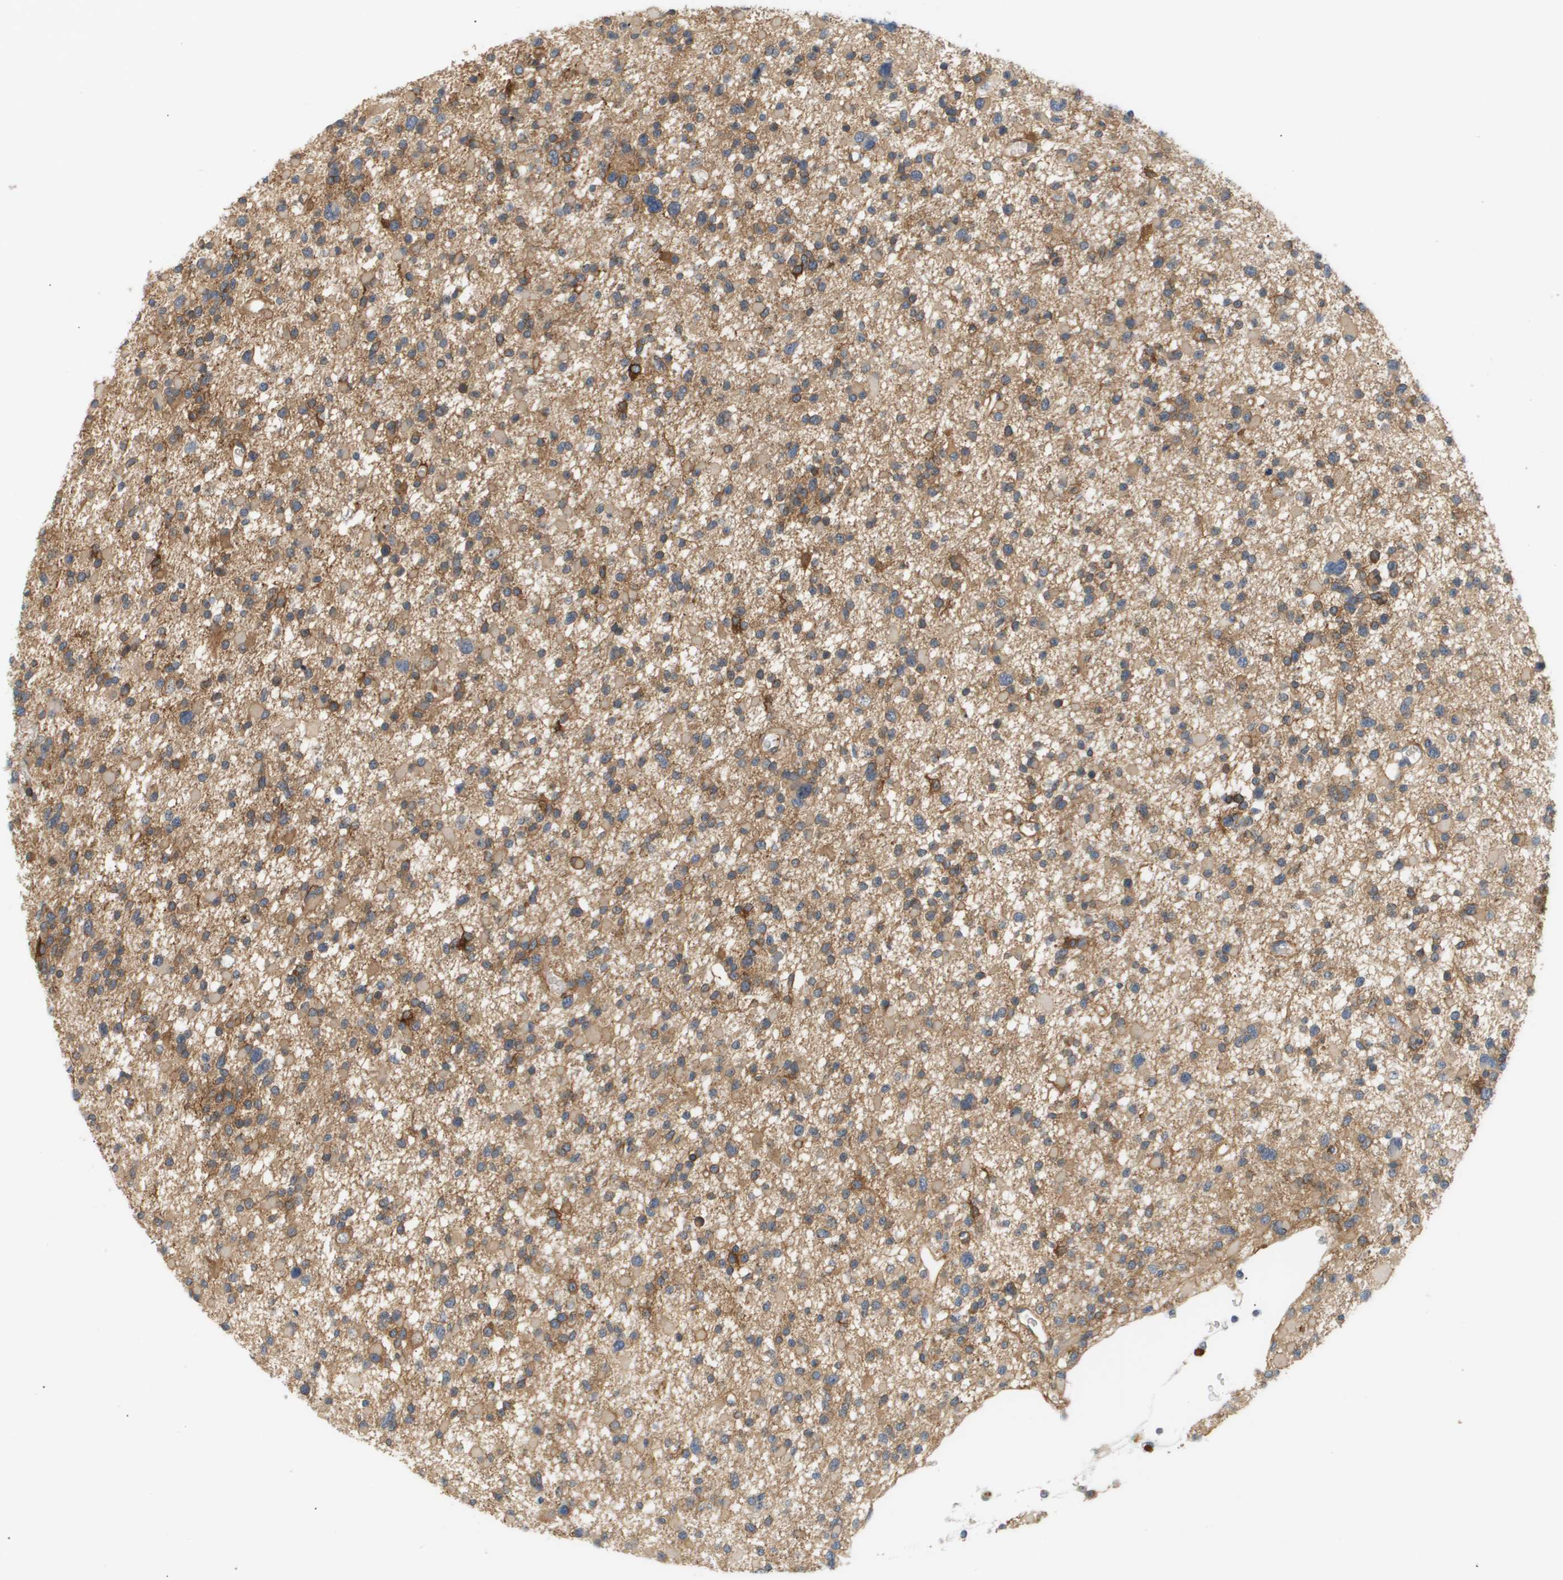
{"staining": {"intensity": "moderate", "quantity": ">75%", "location": "cytoplasmic/membranous"}, "tissue": "glioma", "cell_type": "Tumor cells", "image_type": "cancer", "snomed": [{"axis": "morphology", "description": "Glioma, malignant, Low grade"}, {"axis": "topography", "description": "Brain"}], "caption": "Immunohistochemistry micrograph of human glioma stained for a protein (brown), which shows medium levels of moderate cytoplasmic/membranous expression in about >75% of tumor cells.", "gene": "CORO2B", "patient": {"sex": "female", "age": 22}}